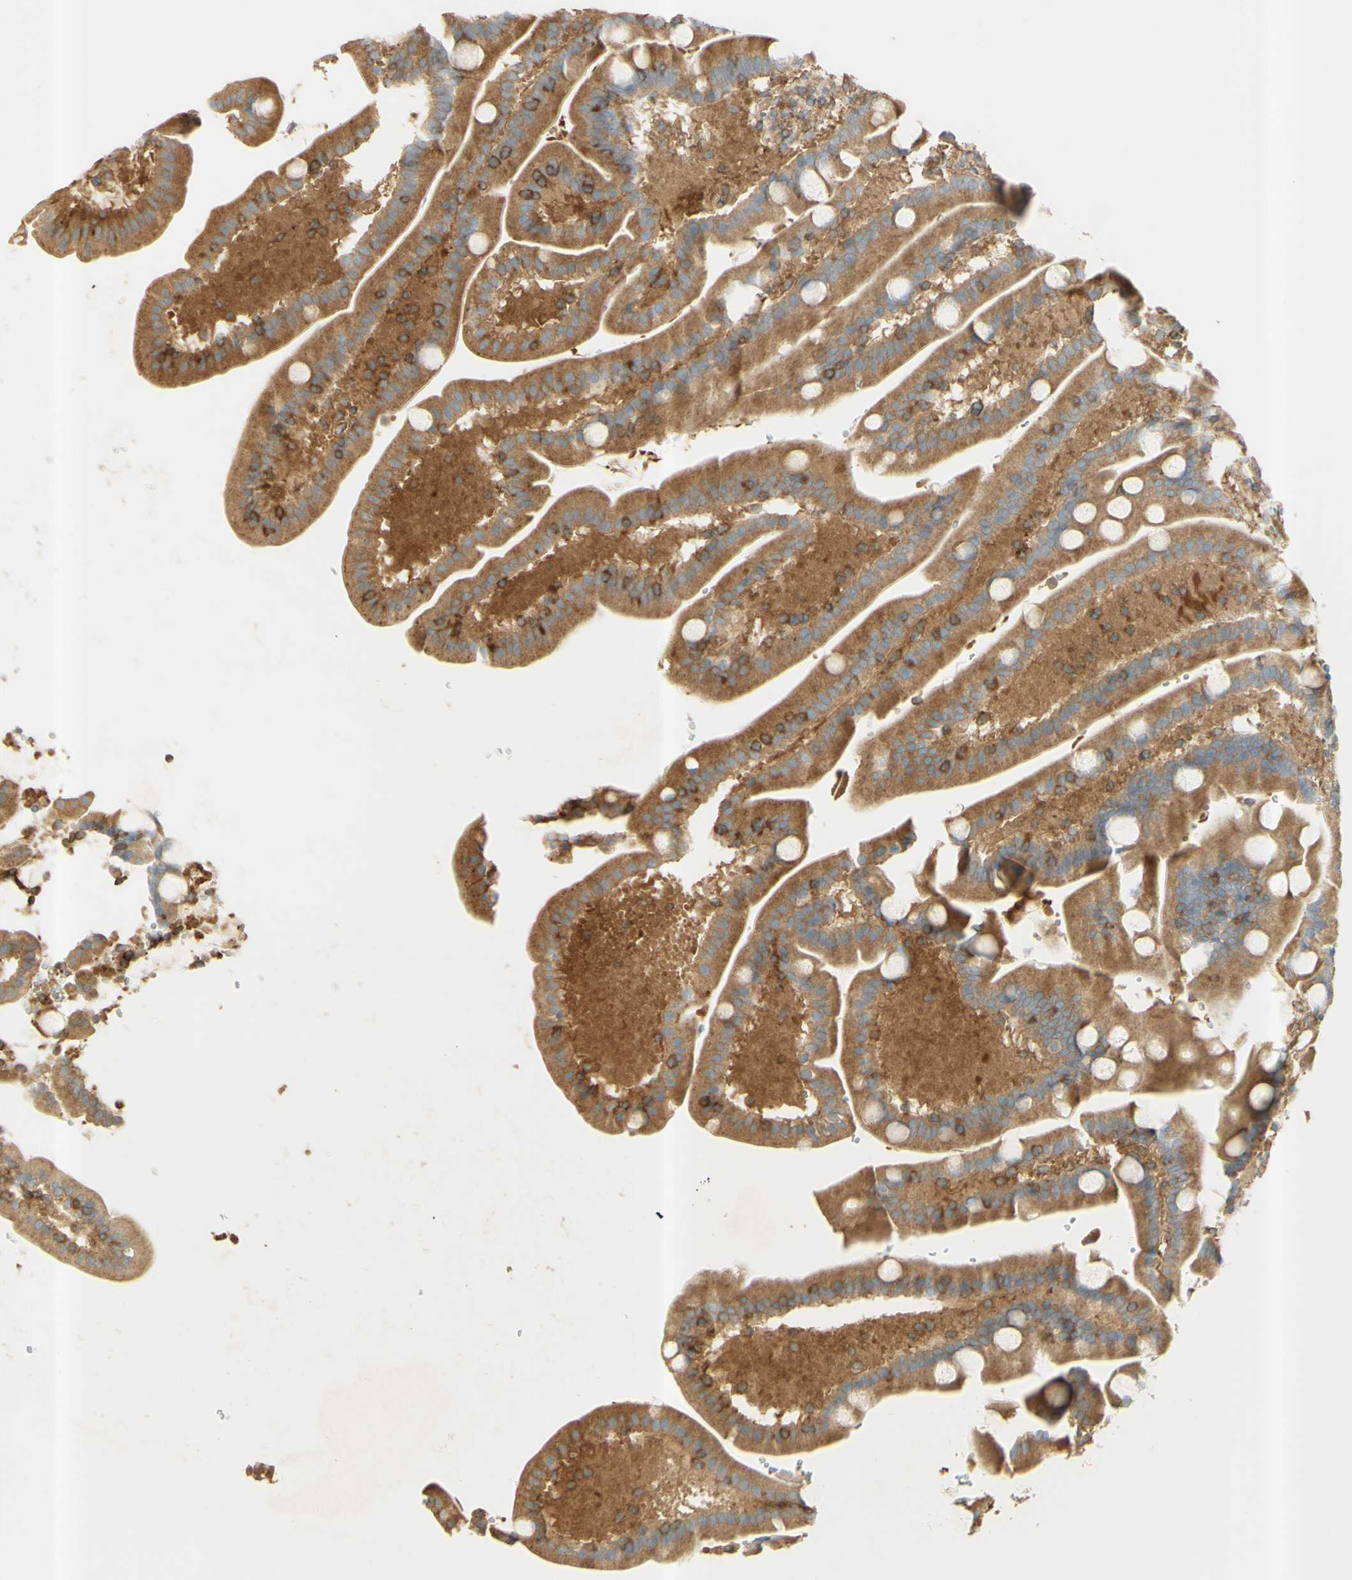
{"staining": {"intensity": "moderate", "quantity": ">75%", "location": "cytoplasmic/membranous"}, "tissue": "duodenum", "cell_type": "Glandular cells", "image_type": "normal", "snomed": [{"axis": "morphology", "description": "Normal tissue, NOS"}, {"axis": "topography", "description": "Duodenum"}], "caption": "Protein expression analysis of benign duodenum demonstrates moderate cytoplasmic/membranous expression in about >75% of glandular cells. The staining was performed using DAB to visualize the protein expression in brown, while the nuclei were stained in blue with hematoxylin (Magnification: 20x).", "gene": "IKBKG", "patient": {"sex": "male", "age": 54}}